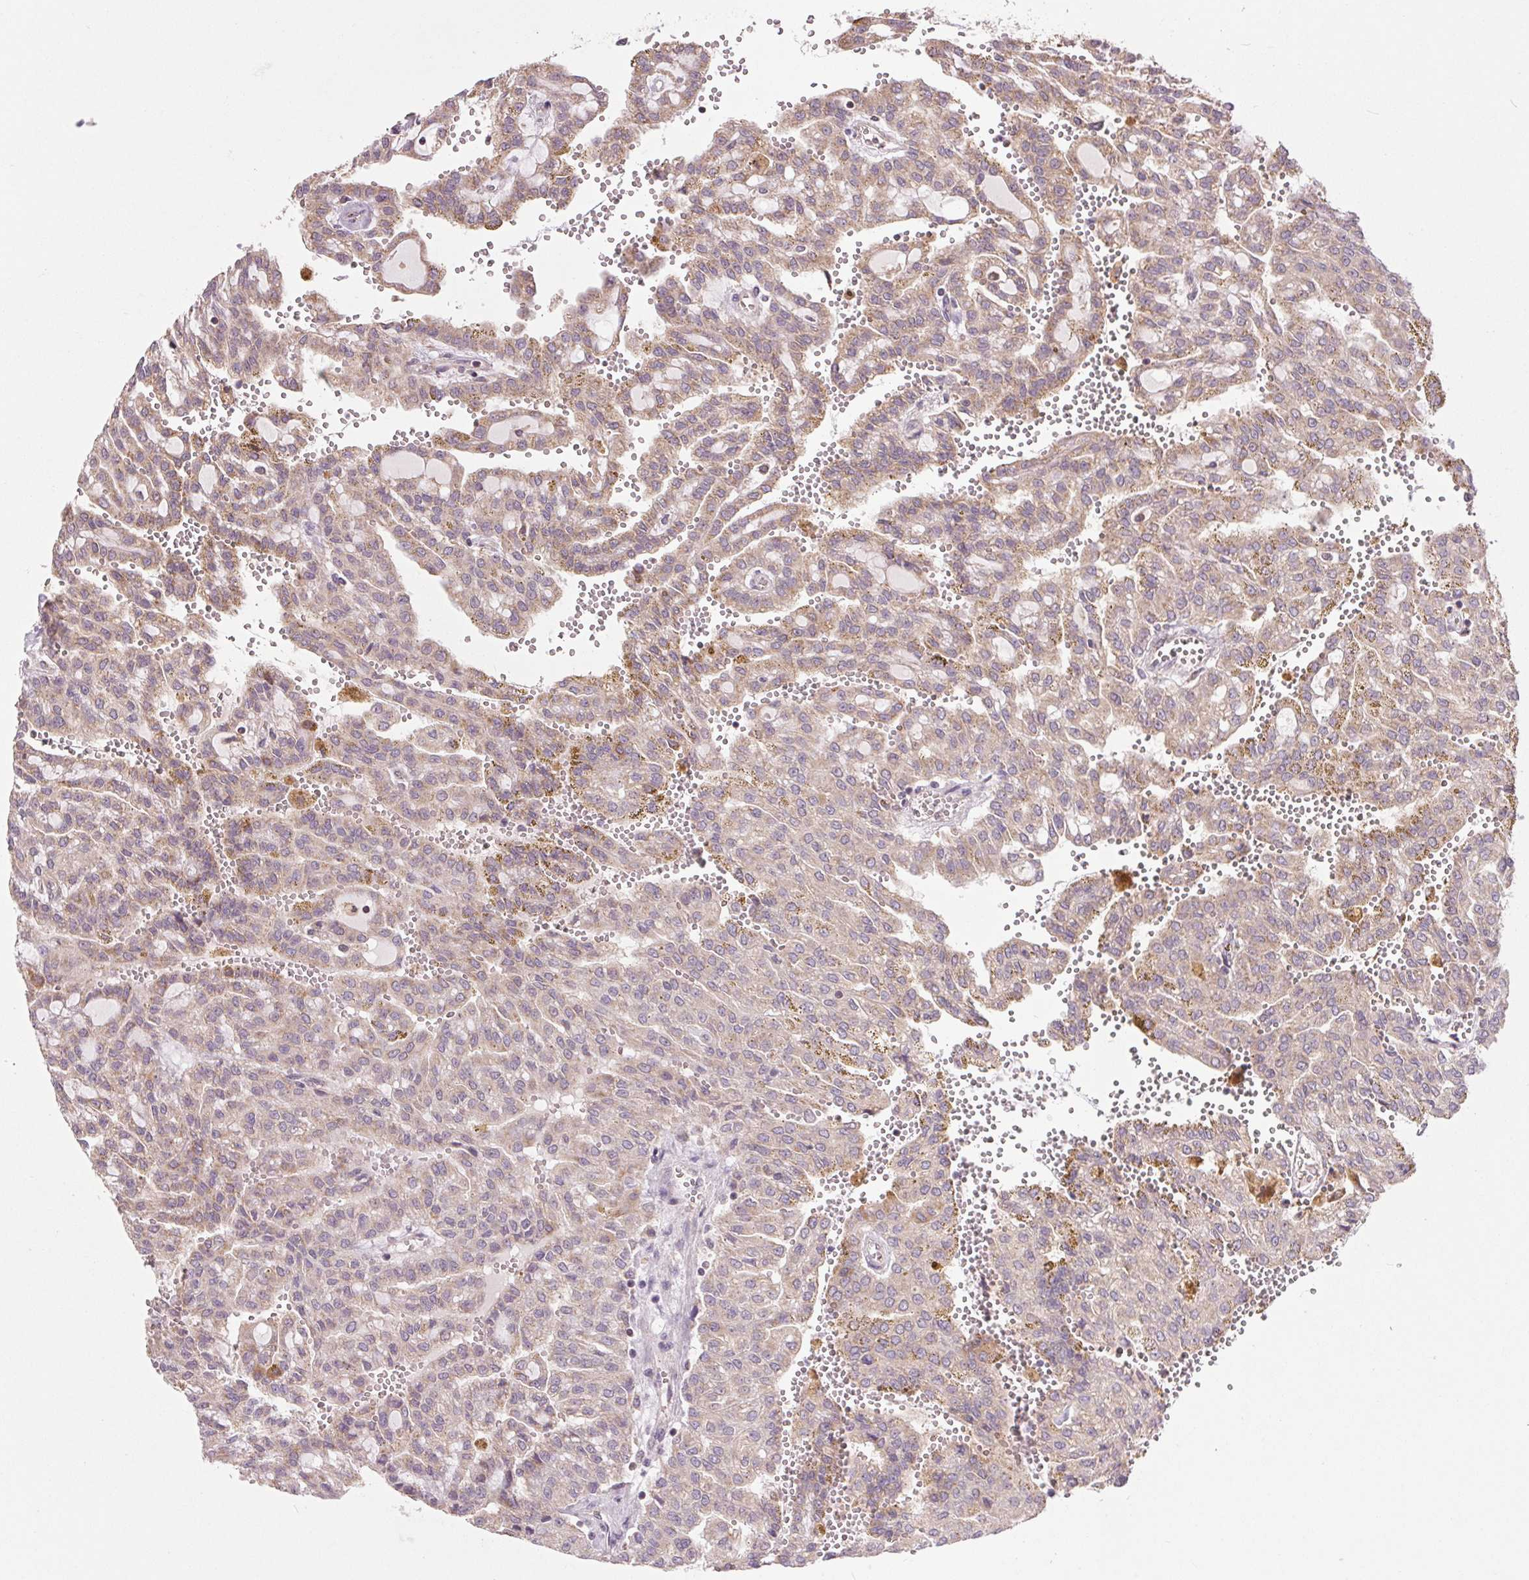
{"staining": {"intensity": "weak", "quantity": "25%-75%", "location": "cytoplasmic/membranous"}, "tissue": "renal cancer", "cell_type": "Tumor cells", "image_type": "cancer", "snomed": [{"axis": "morphology", "description": "Adenocarcinoma, NOS"}, {"axis": "topography", "description": "Kidney"}], "caption": "Immunohistochemical staining of human adenocarcinoma (renal) displays weak cytoplasmic/membranous protein staining in approximately 25%-75% of tumor cells. The protein of interest is stained brown, and the nuclei are stained in blue (DAB (3,3'-diaminobenzidine) IHC with brightfield microscopy, high magnification).", "gene": "MAP3K5", "patient": {"sex": "male", "age": 63}}